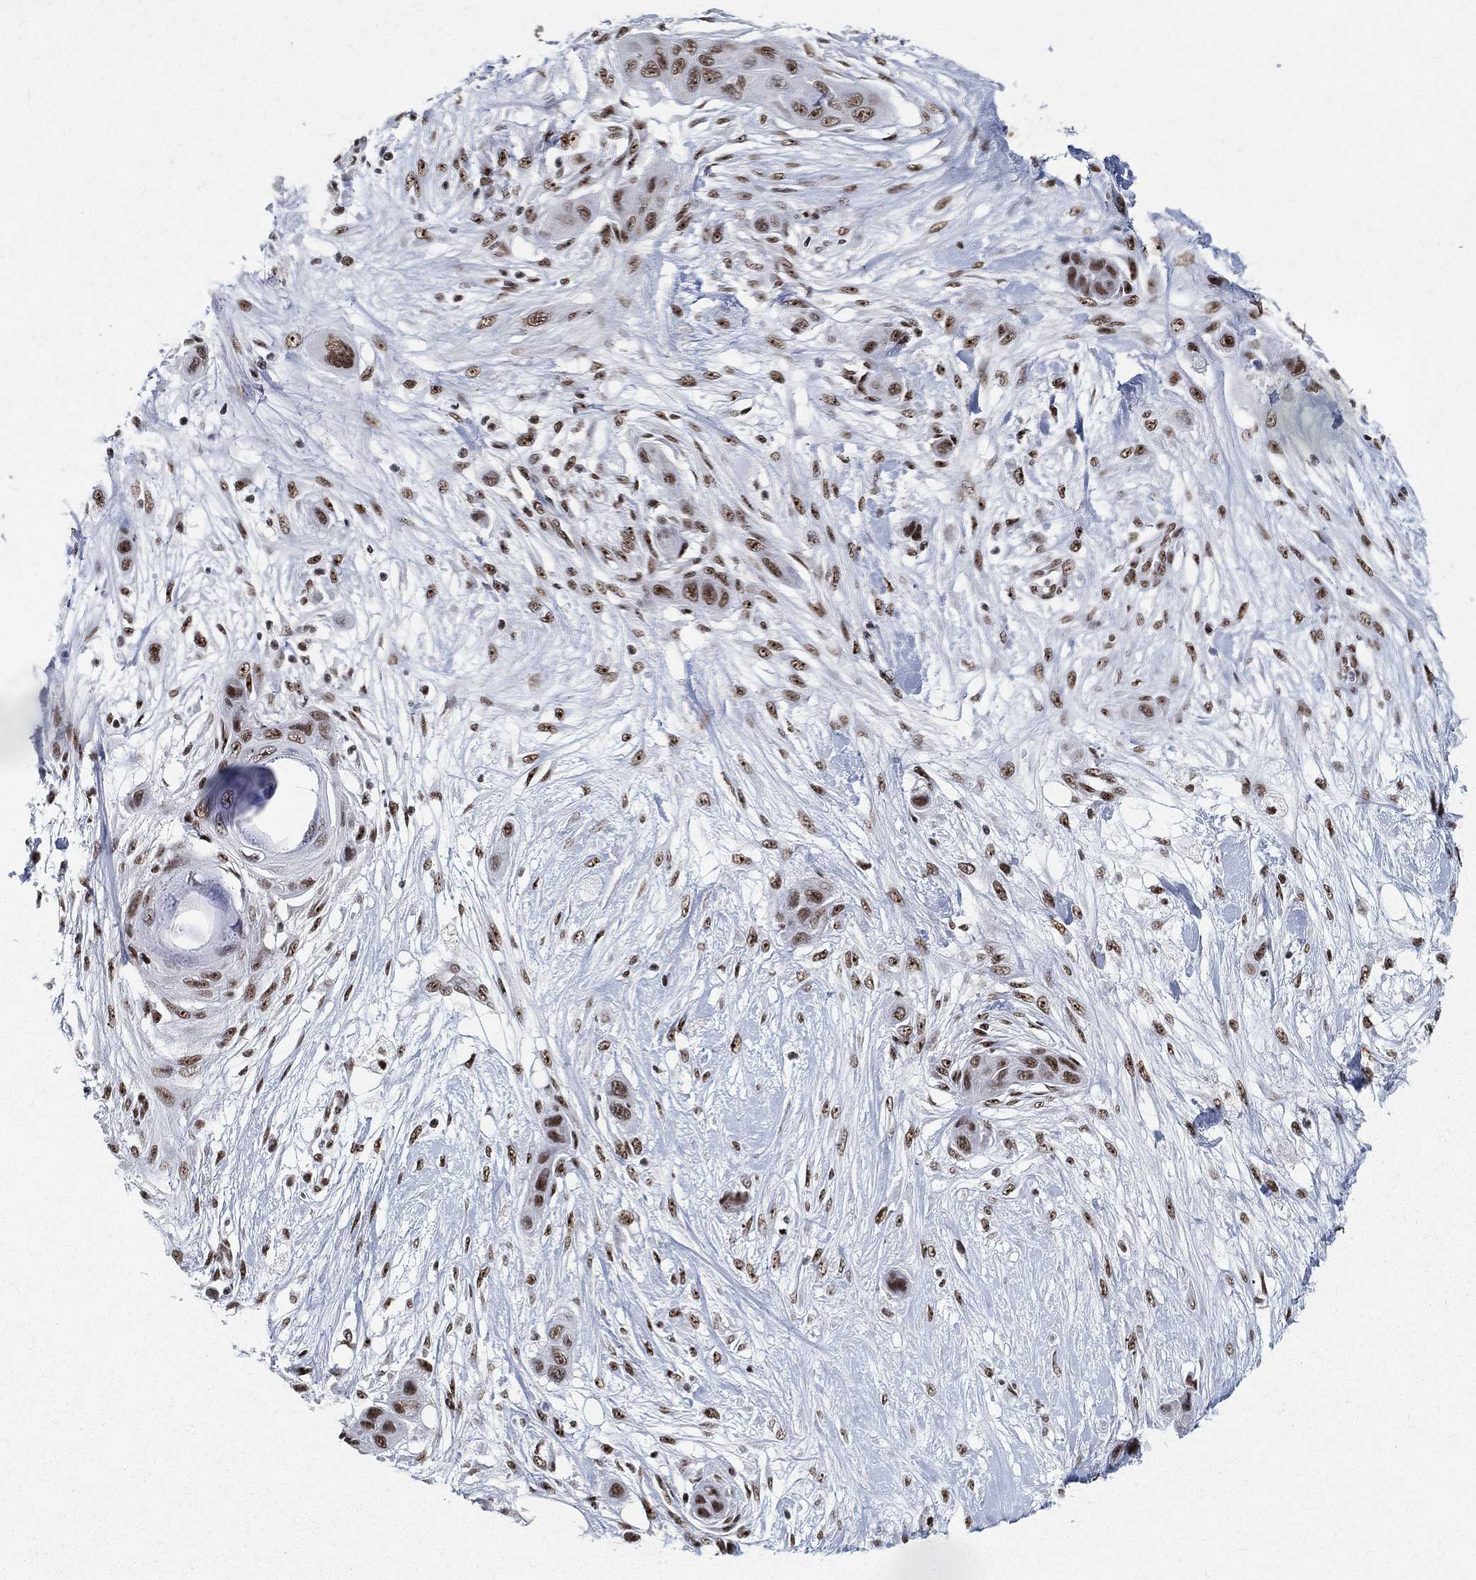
{"staining": {"intensity": "moderate", "quantity": ">75%", "location": "nuclear"}, "tissue": "skin cancer", "cell_type": "Tumor cells", "image_type": "cancer", "snomed": [{"axis": "morphology", "description": "Squamous cell carcinoma, NOS"}, {"axis": "topography", "description": "Skin"}], "caption": "Human skin cancer stained with a brown dye shows moderate nuclear positive expression in about >75% of tumor cells.", "gene": "DDX27", "patient": {"sex": "male", "age": 79}}